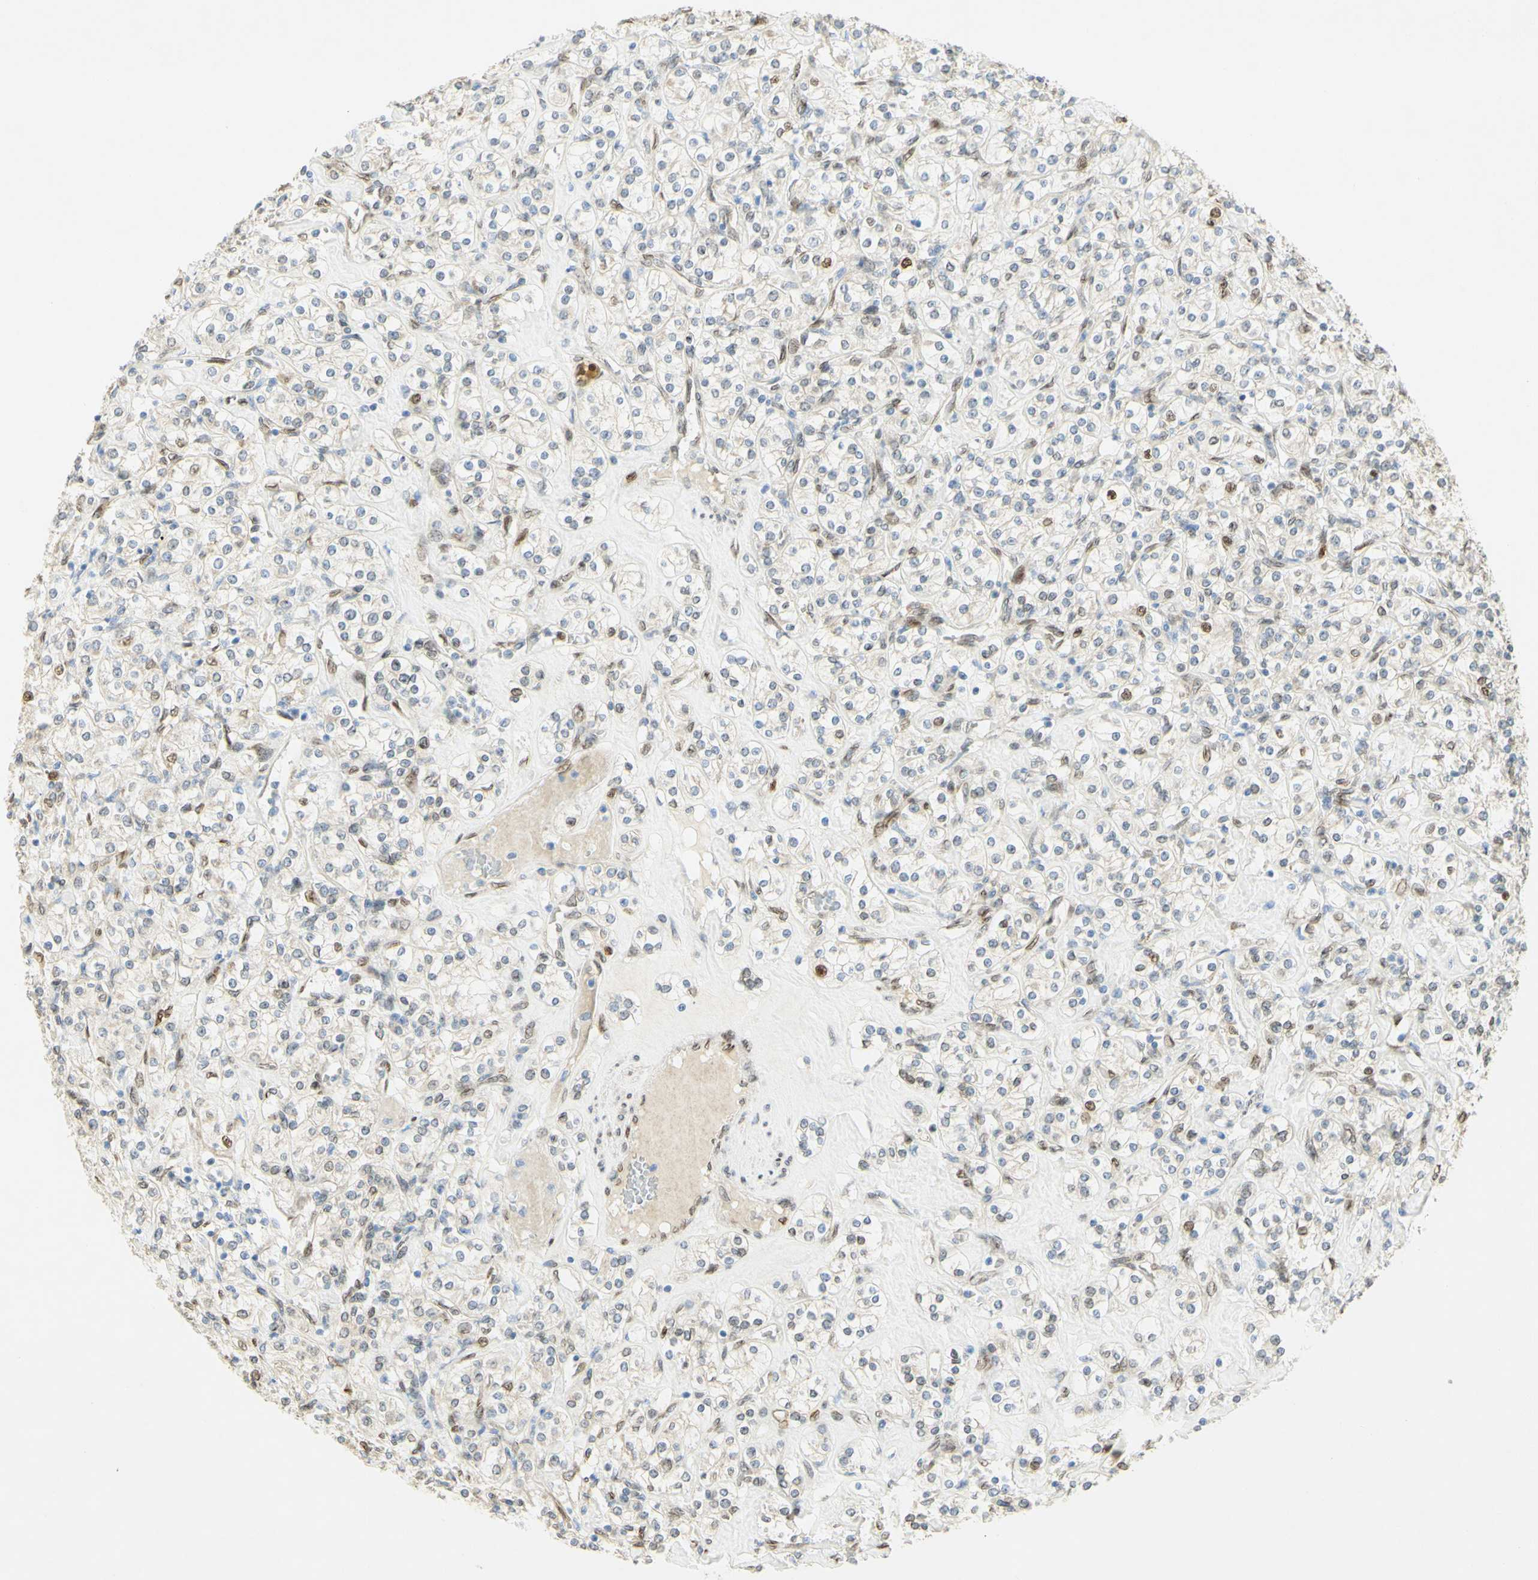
{"staining": {"intensity": "moderate", "quantity": "<25%", "location": "nuclear"}, "tissue": "renal cancer", "cell_type": "Tumor cells", "image_type": "cancer", "snomed": [{"axis": "morphology", "description": "Adenocarcinoma, NOS"}, {"axis": "topography", "description": "Kidney"}], "caption": "Renal adenocarcinoma tissue shows moderate nuclear staining in about <25% of tumor cells, visualized by immunohistochemistry. Nuclei are stained in blue.", "gene": "E2F1", "patient": {"sex": "male", "age": 77}}